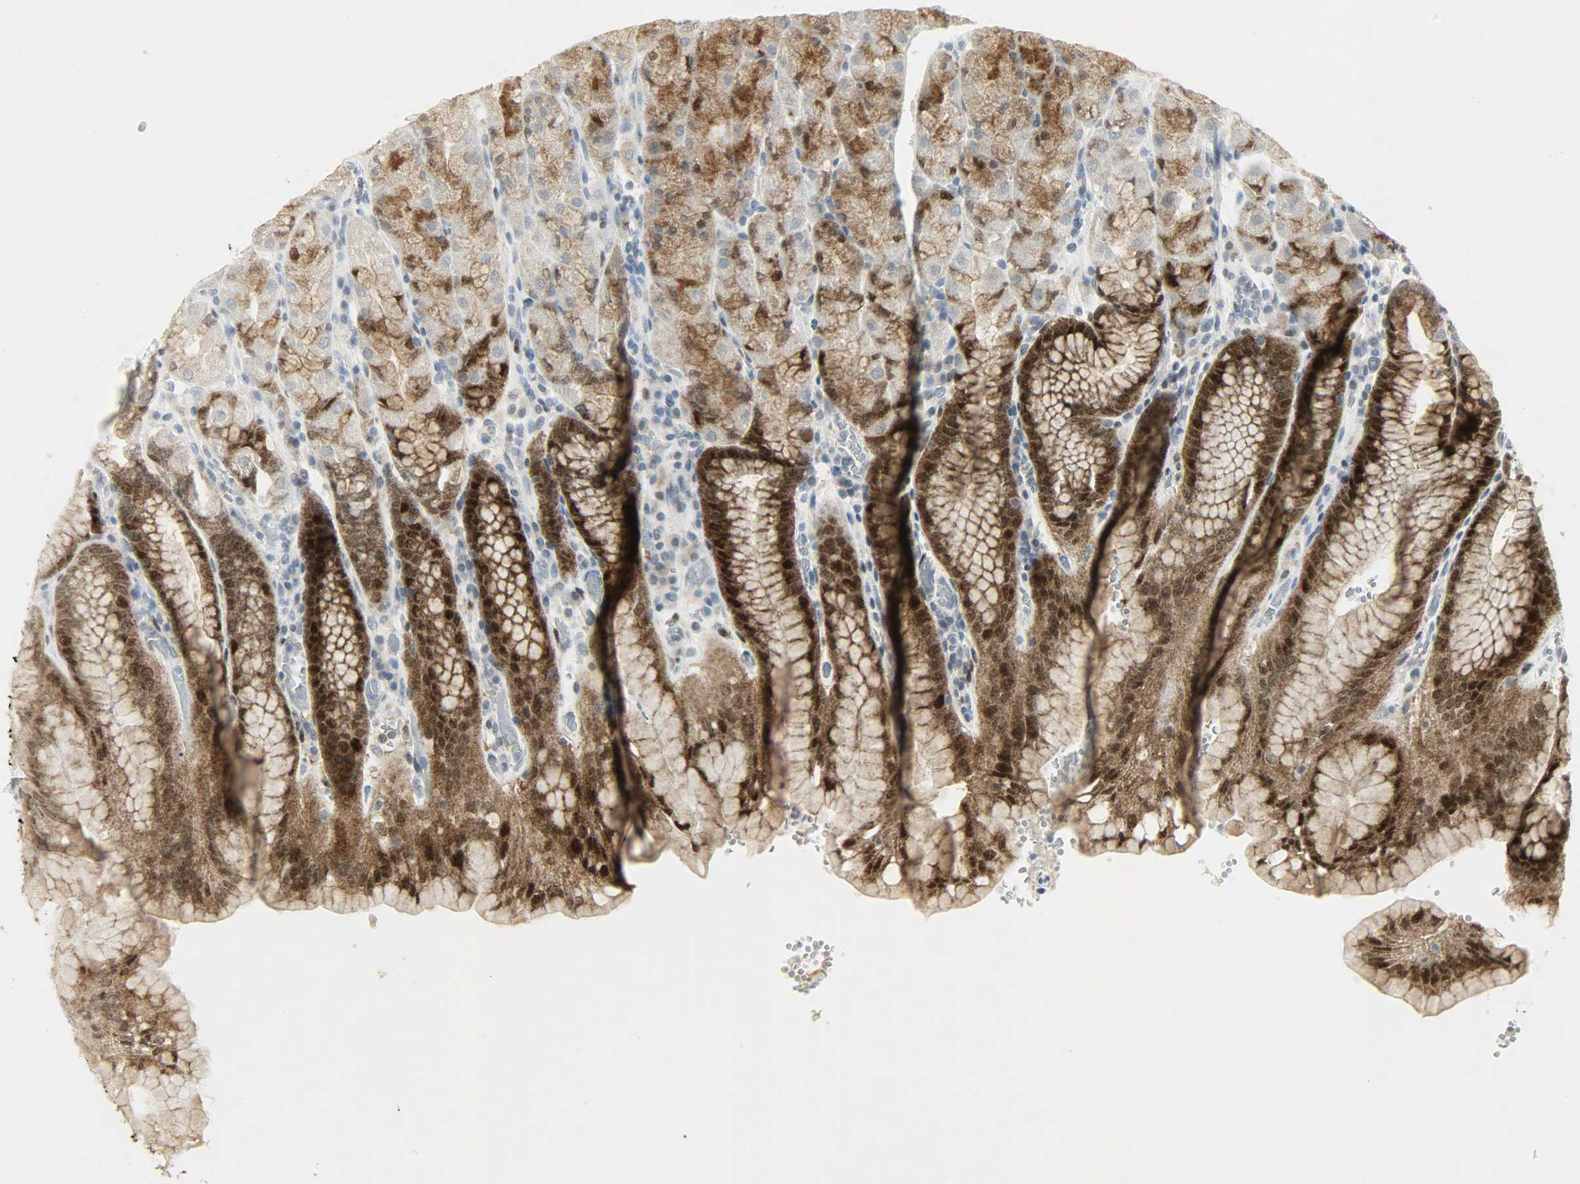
{"staining": {"intensity": "strong", "quantity": ">75%", "location": "cytoplasmic/membranous,nuclear"}, "tissue": "stomach", "cell_type": "Glandular cells", "image_type": "normal", "snomed": [{"axis": "morphology", "description": "Normal tissue, NOS"}, {"axis": "topography", "description": "Stomach, upper"}, {"axis": "topography", "description": "Stomach"}], "caption": "Immunohistochemical staining of benign stomach shows >75% levels of strong cytoplasmic/membranous,nuclear protein expression in about >75% of glandular cells.", "gene": "CAMK4", "patient": {"sex": "male", "age": 76}}